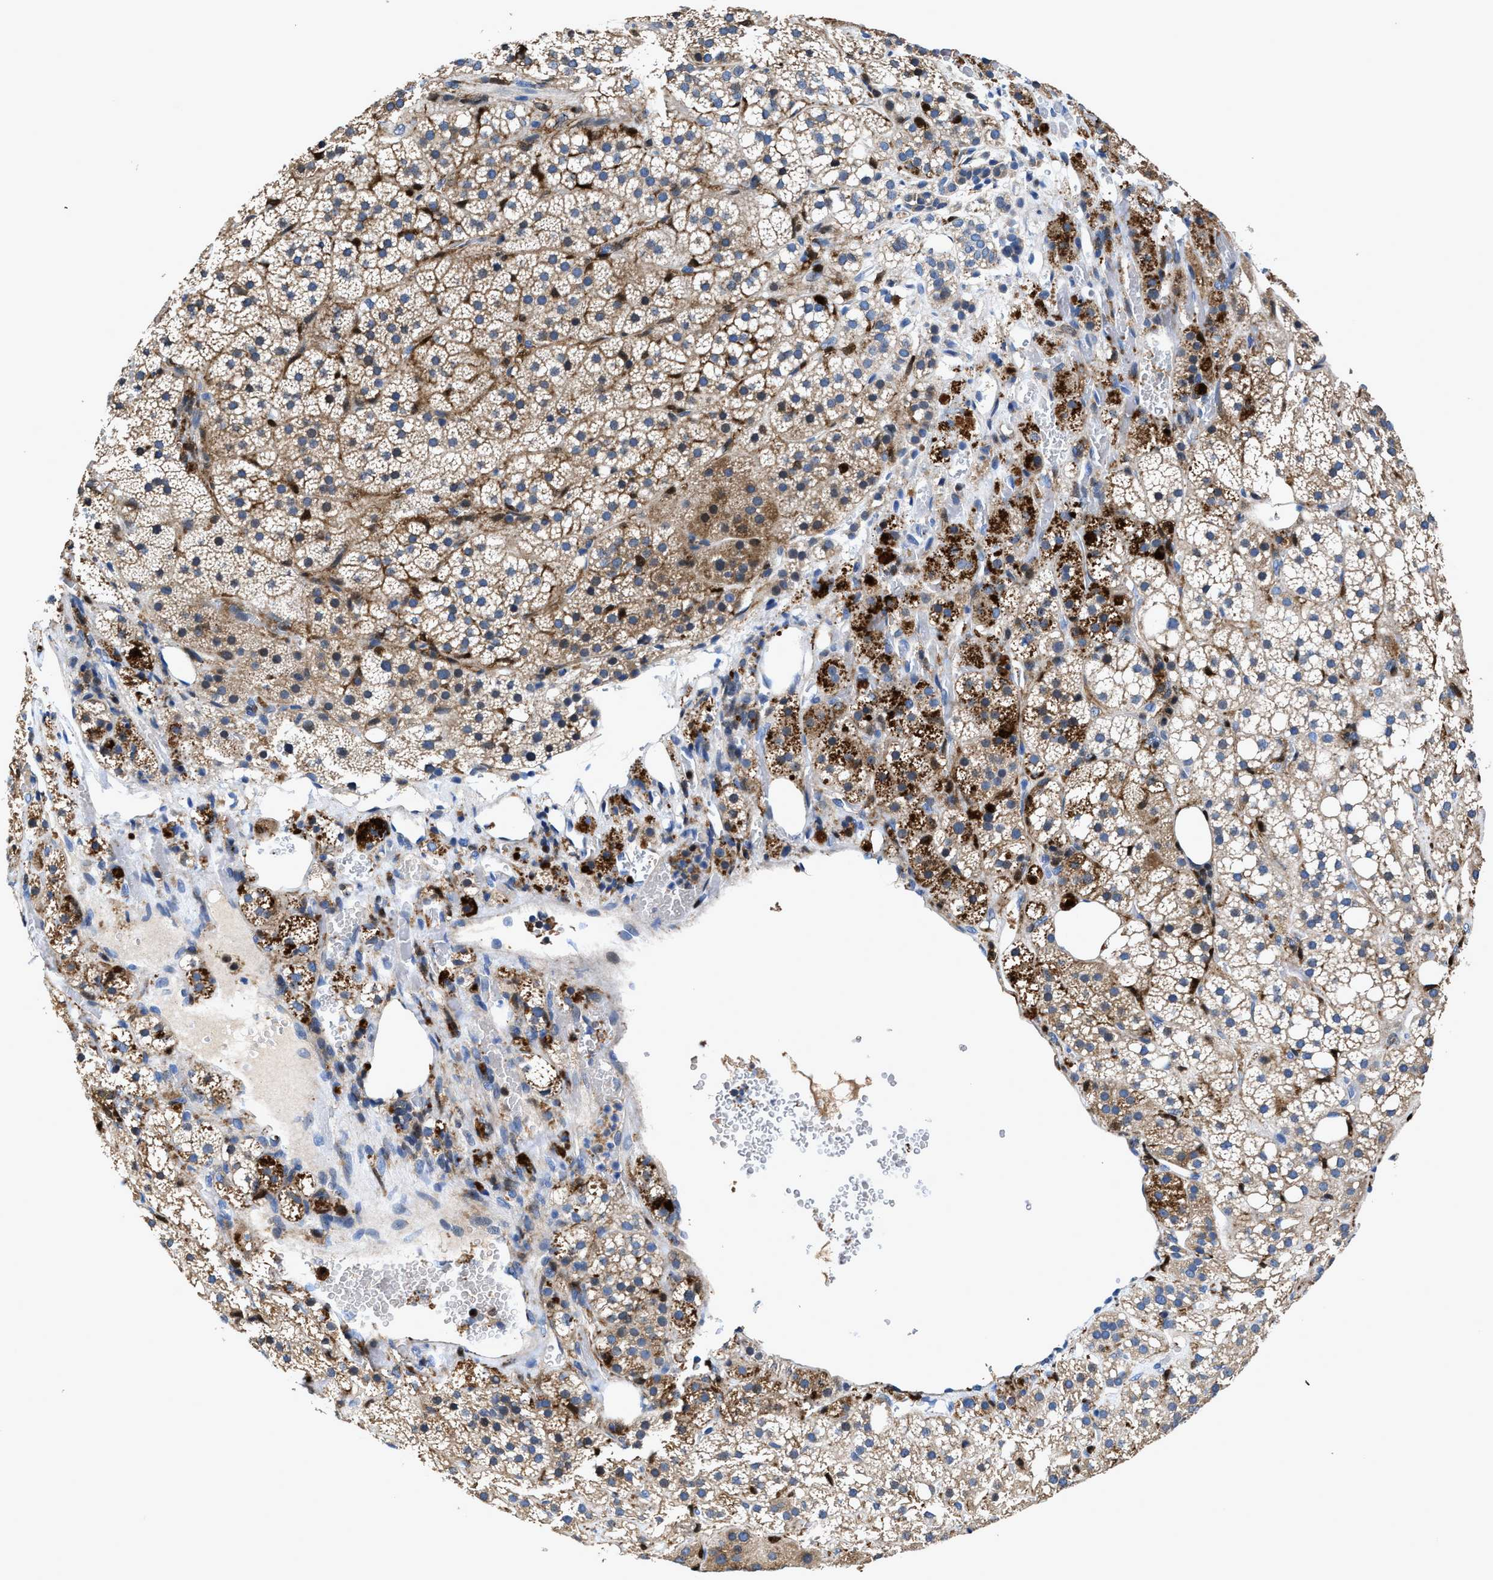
{"staining": {"intensity": "moderate", "quantity": ">75%", "location": "cytoplasmic/membranous"}, "tissue": "adrenal gland", "cell_type": "Glandular cells", "image_type": "normal", "snomed": [{"axis": "morphology", "description": "Normal tissue, NOS"}, {"axis": "topography", "description": "Adrenal gland"}], "caption": "Approximately >75% of glandular cells in benign human adrenal gland show moderate cytoplasmic/membranous protein expression as visualized by brown immunohistochemical staining.", "gene": "RGS10", "patient": {"sex": "female", "age": 59}}